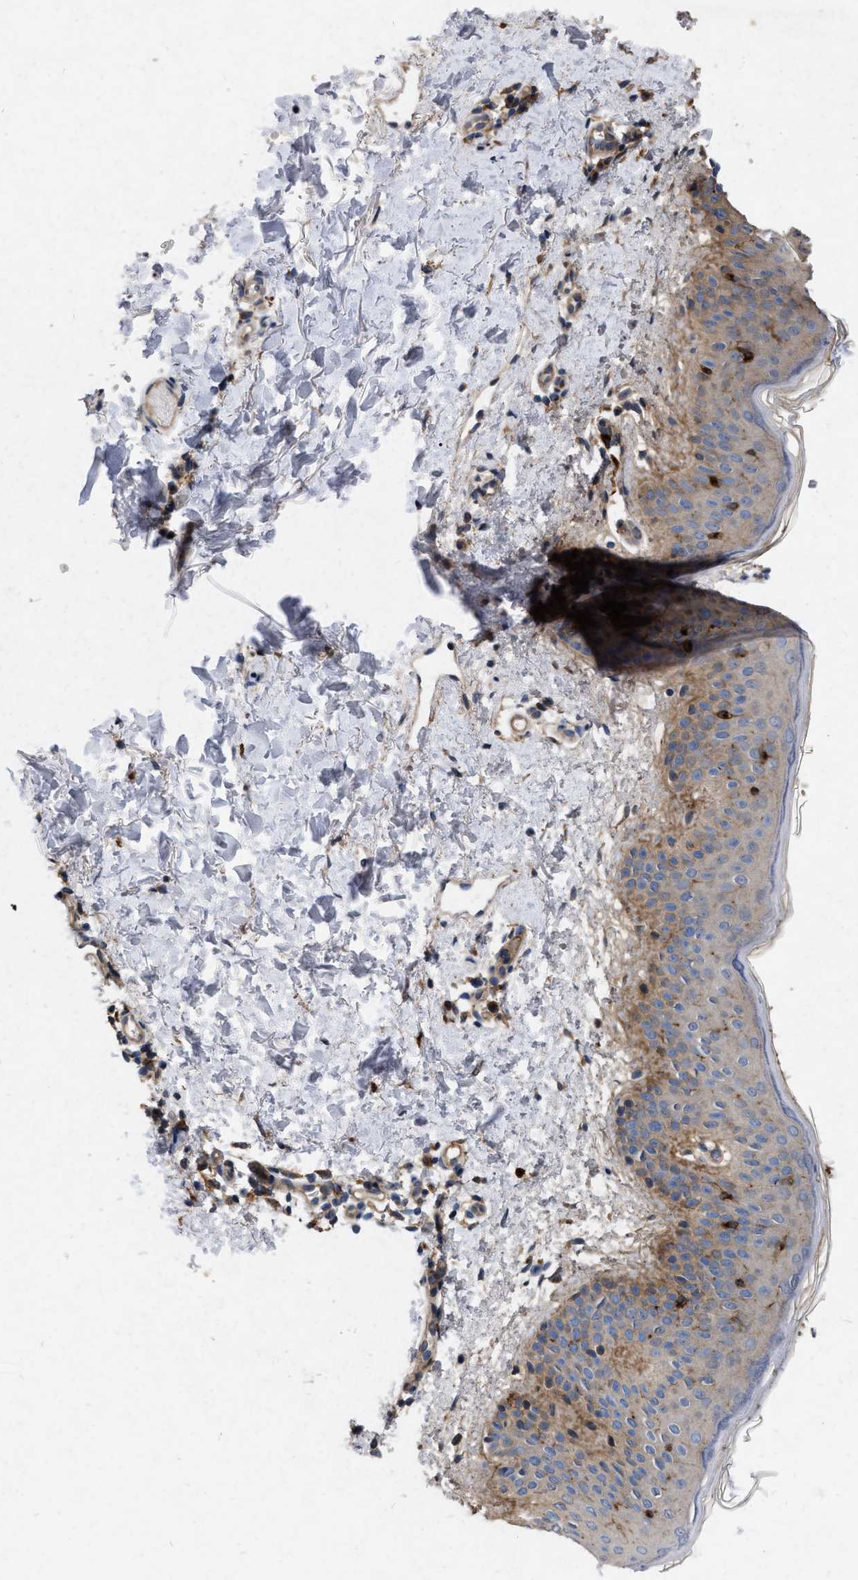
{"staining": {"intensity": "moderate", "quantity": "<25%", "location": "cytoplasmic/membranous"}, "tissue": "skin", "cell_type": "Fibroblasts", "image_type": "normal", "snomed": [{"axis": "morphology", "description": "Normal tissue, NOS"}, {"axis": "topography", "description": "Skin"}], "caption": "Protein positivity by immunohistochemistry displays moderate cytoplasmic/membranous expression in about <25% of fibroblasts in normal skin. The protein is shown in brown color, while the nuclei are stained blue.", "gene": "CDKN2C", "patient": {"sex": "male", "age": 40}}